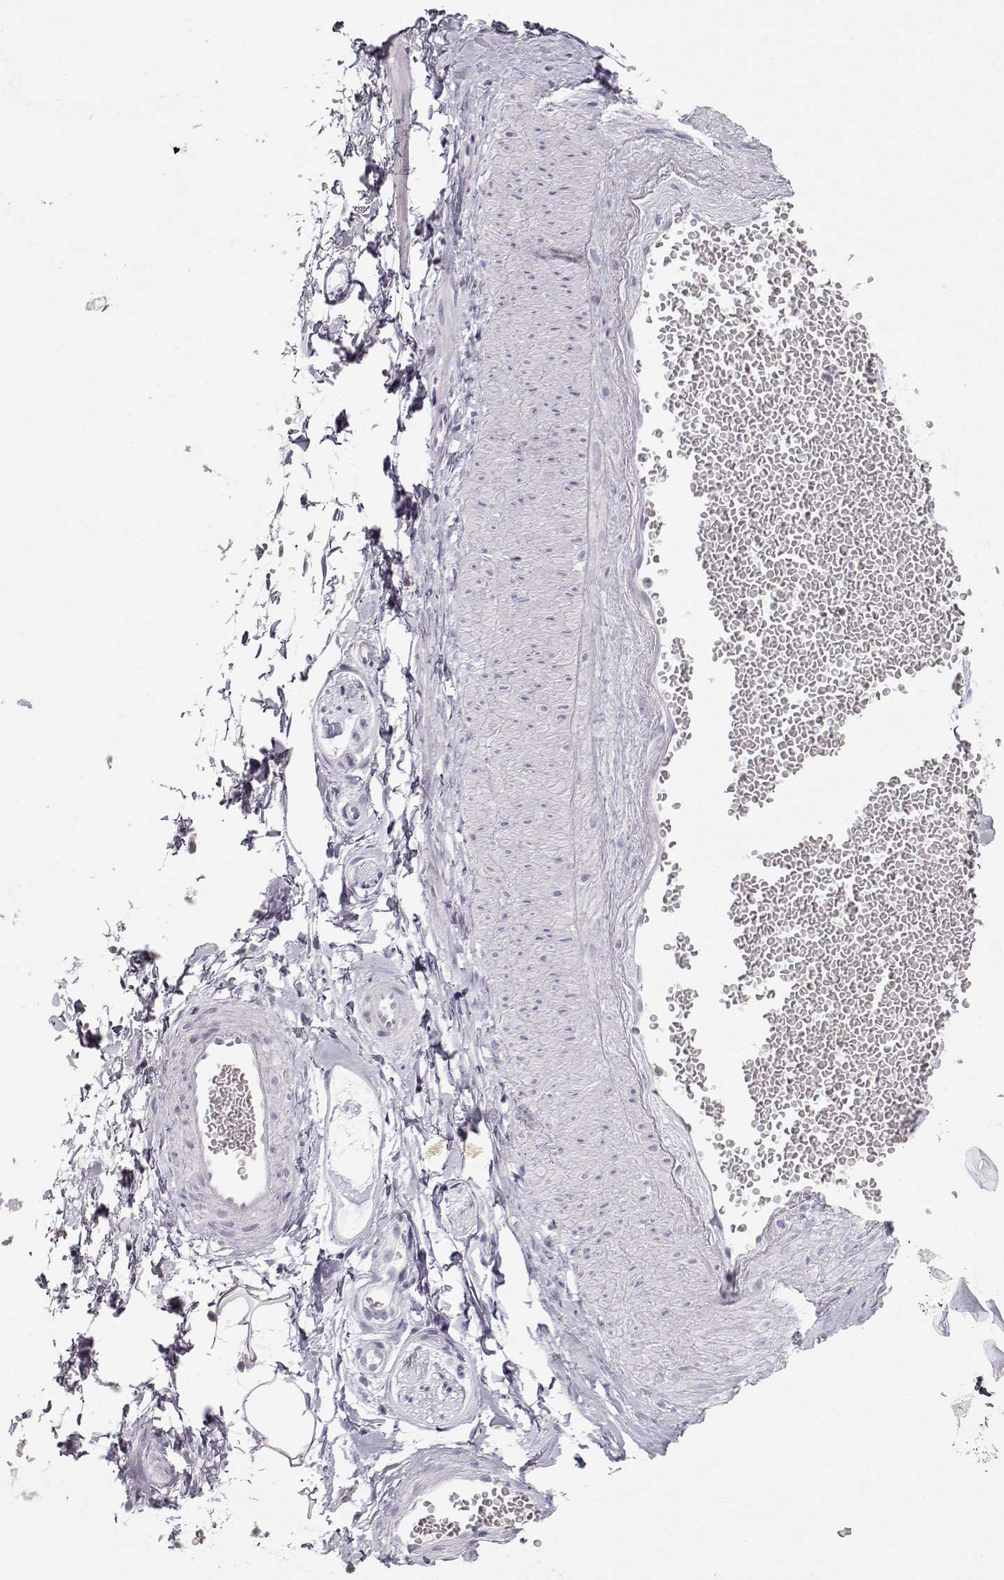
{"staining": {"intensity": "negative", "quantity": "none", "location": "none"}, "tissue": "adipose tissue", "cell_type": "Adipocytes", "image_type": "normal", "snomed": [{"axis": "morphology", "description": "Normal tissue, NOS"}, {"axis": "topography", "description": "Smooth muscle"}, {"axis": "topography", "description": "Peripheral nerve tissue"}], "caption": "Immunohistochemistry micrograph of benign human adipose tissue stained for a protein (brown), which displays no expression in adipocytes.", "gene": "FAM166A", "patient": {"sex": "male", "age": 22}}